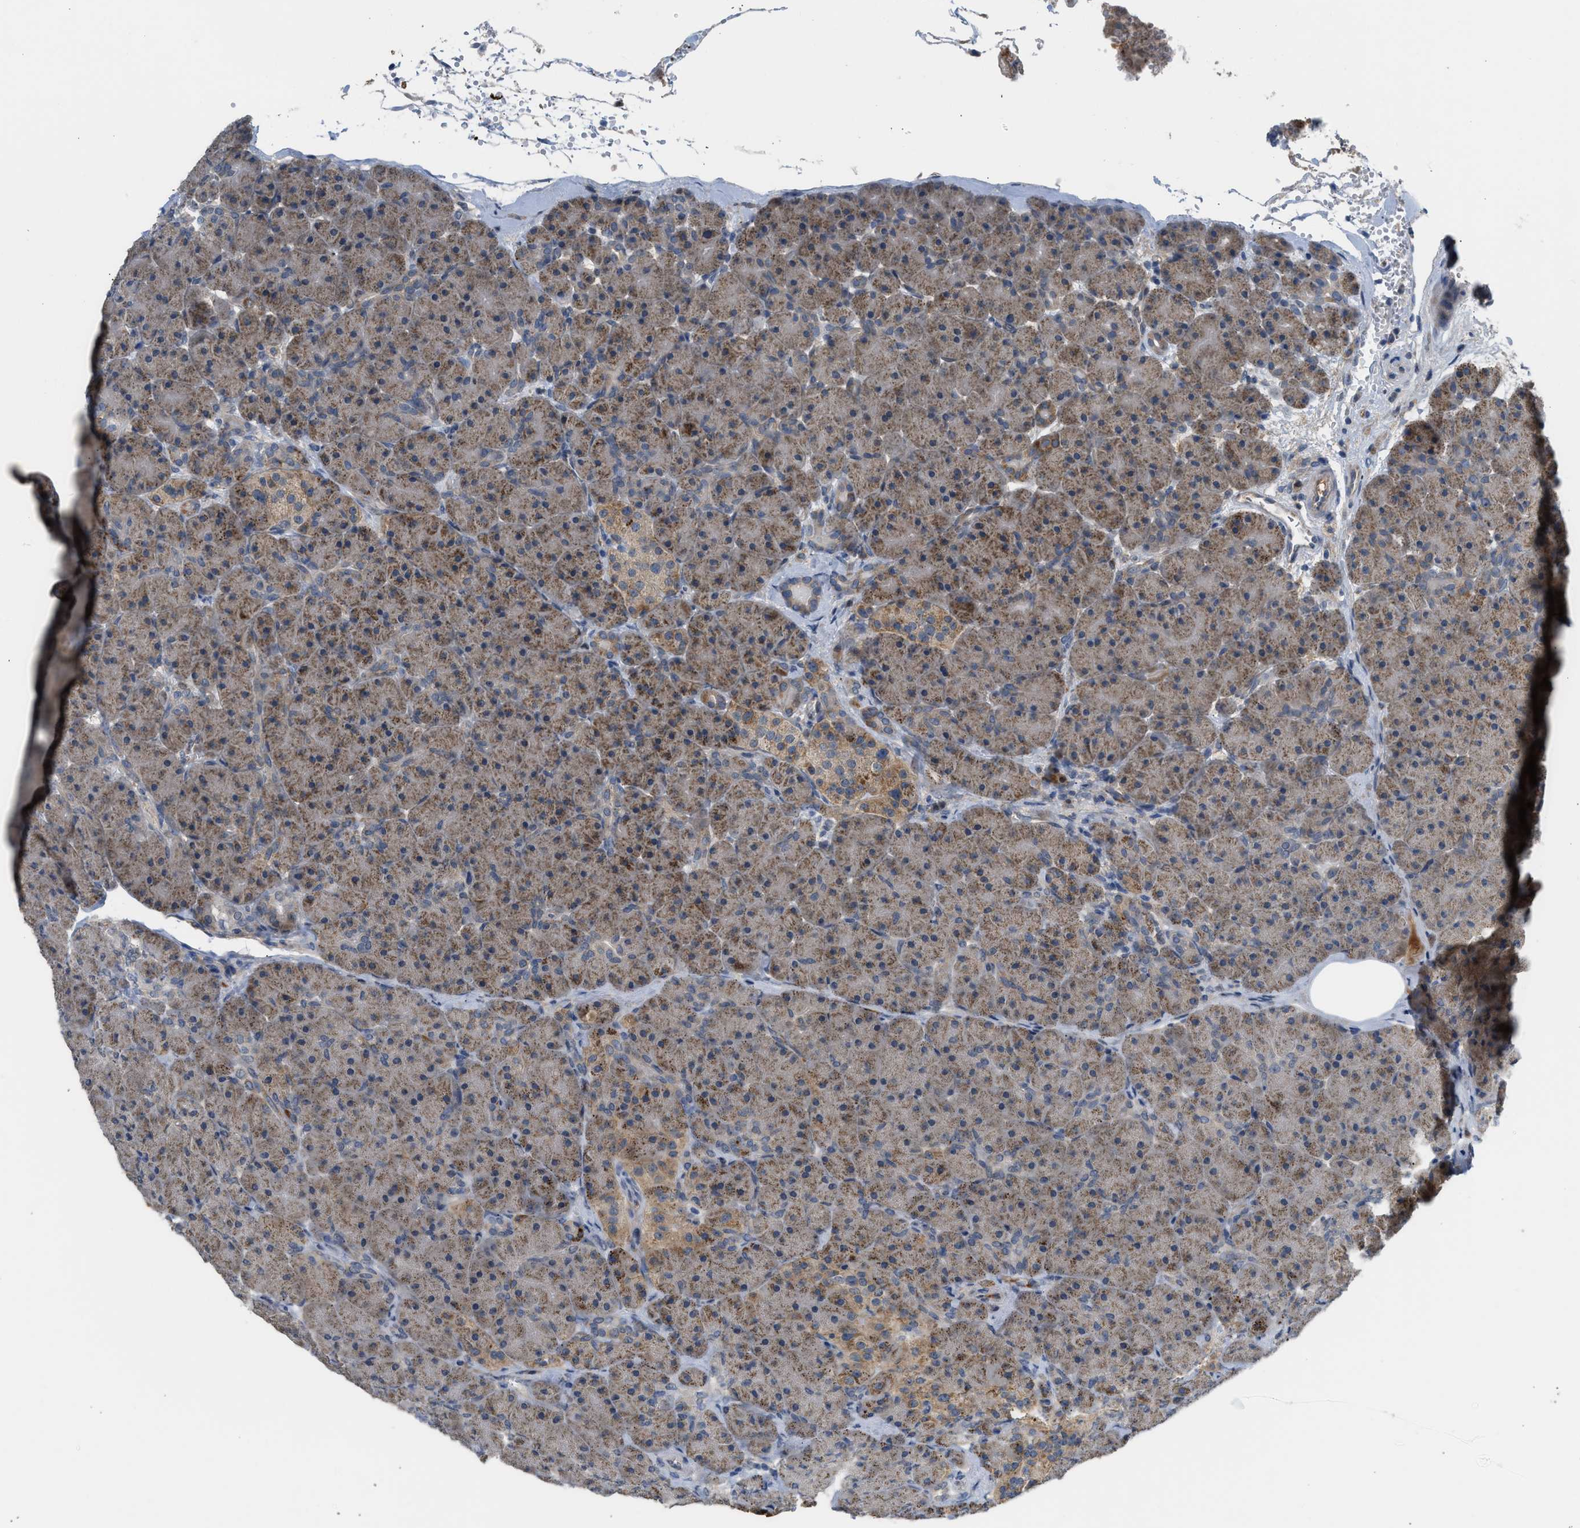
{"staining": {"intensity": "moderate", "quantity": "25%-75%", "location": "cytoplasmic/membranous"}, "tissue": "pancreas", "cell_type": "Exocrine glandular cells", "image_type": "normal", "snomed": [{"axis": "morphology", "description": "Normal tissue, NOS"}, {"axis": "topography", "description": "Pancreas"}], "caption": "High-magnification brightfield microscopy of unremarkable pancreas stained with DAB (3,3'-diaminobenzidine) (brown) and counterstained with hematoxylin (blue). exocrine glandular cells exhibit moderate cytoplasmic/membranous expression is appreciated in approximately25%-75% of cells.", "gene": "RHBDF2", "patient": {"sex": "male", "age": 66}}